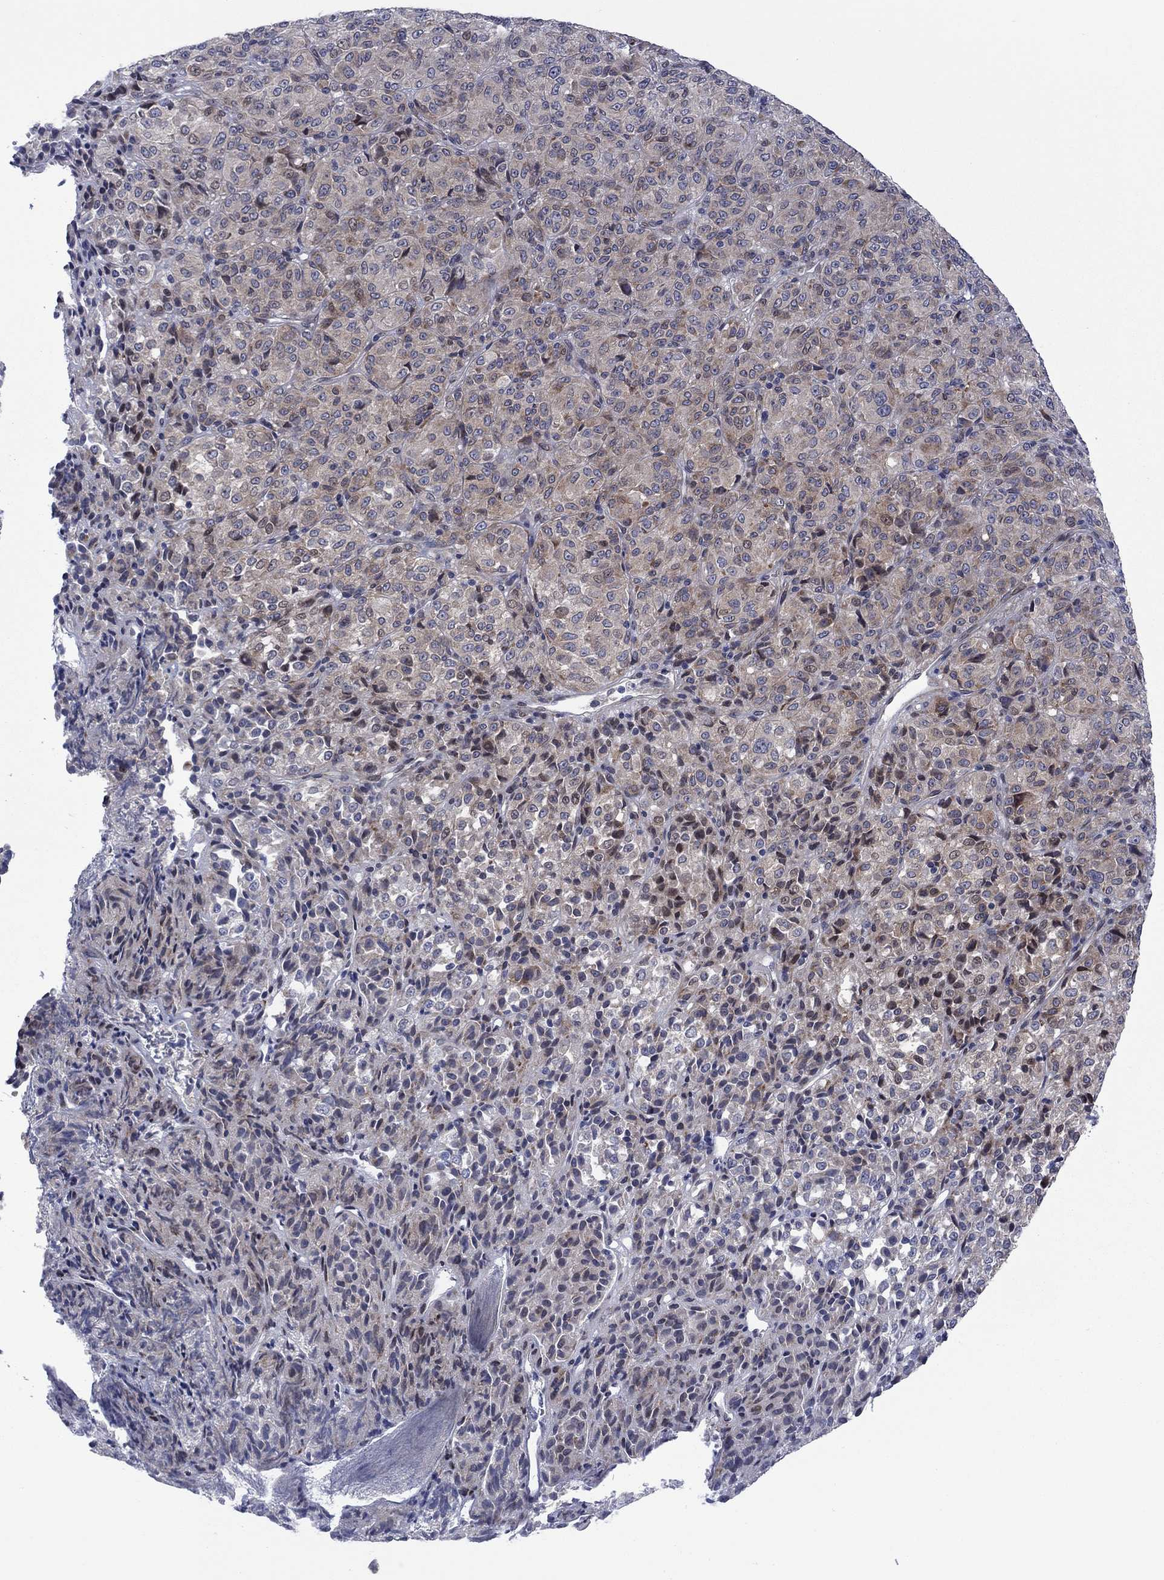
{"staining": {"intensity": "moderate", "quantity": "25%-75%", "location": "cytoplasmic/membranous"}, "tissue": "melanoma", "cell_type": "Tumor cells", "image_type": "cancer", "snomed": [{"axis": "morphology", "description": "Malignant melanoma, Metastatic site"}, {"axis": "topography", "description": "Brain"}], "caption": "Melanoma stained for a protein (brown) demonstrates moderate cytoplasmic/membranous positive staining in approximately 25%-75% of tumor cells.", "gene": "TTC21B", "patient": {"sex": "female", "age": 56}}